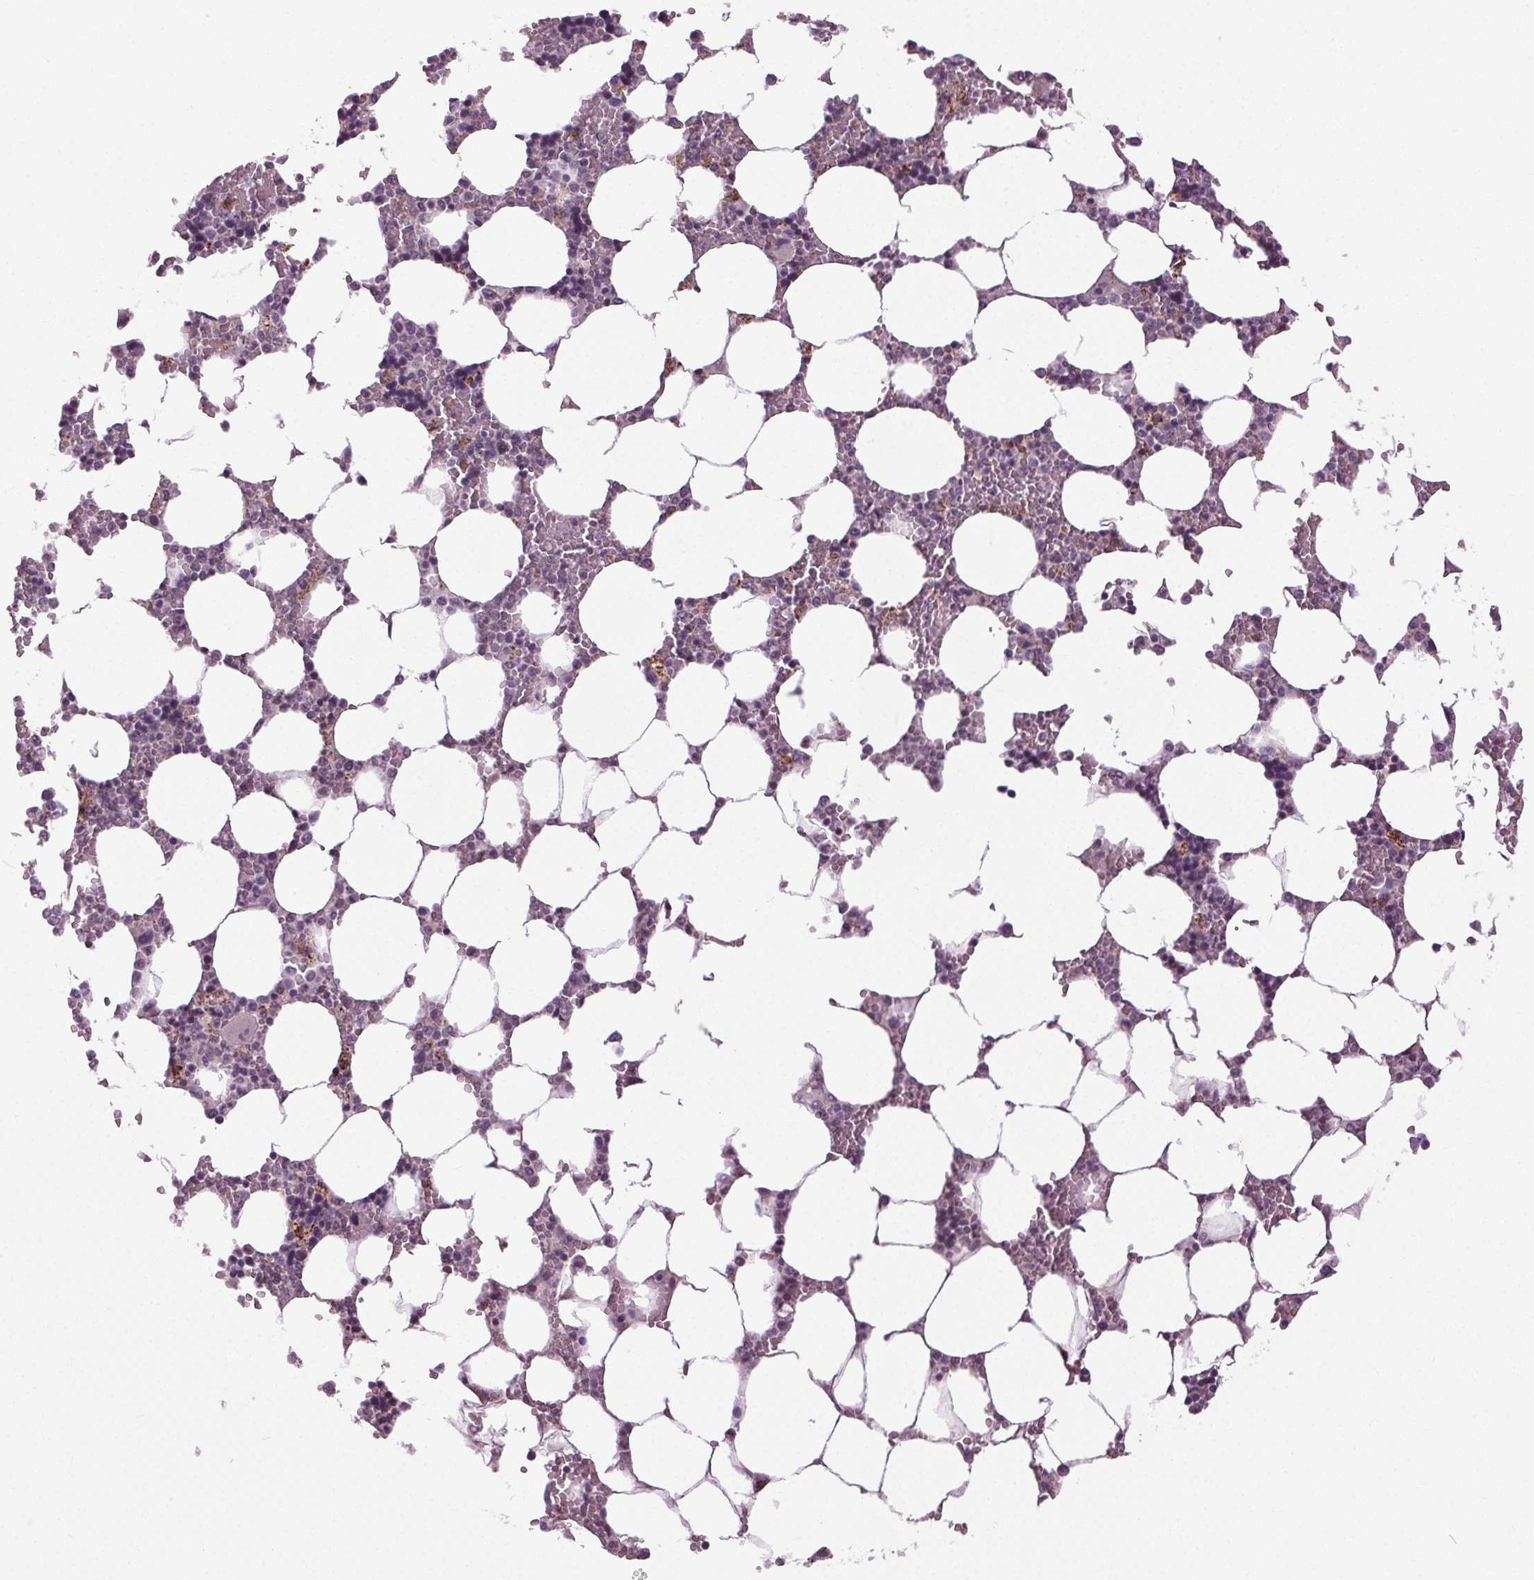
{"staining": {"intensity": "weak", "quantity": "<25%", "location": "nuclear"}, "tissue": "bone marrow", "cell_type": "Hematopoietic cells", "image_type": "normal", "snomed": [{"axis": "morphology", "description": "Normal tissue, NOS"}, {"axis": "topography", "description": "Bone marrow"}], "caption": "The immunohistochemistry (IHC) photomicrograph has no significant expression in hematopoietic cells of bone marrow. The staining was performed using DAB to visualize the protein expression in brown, while the nuclei were stained in blue with hematoxylin (Magnification: 20x).", "gene": "DNAH12", "patient": {"sex": "male", "age": 64}}